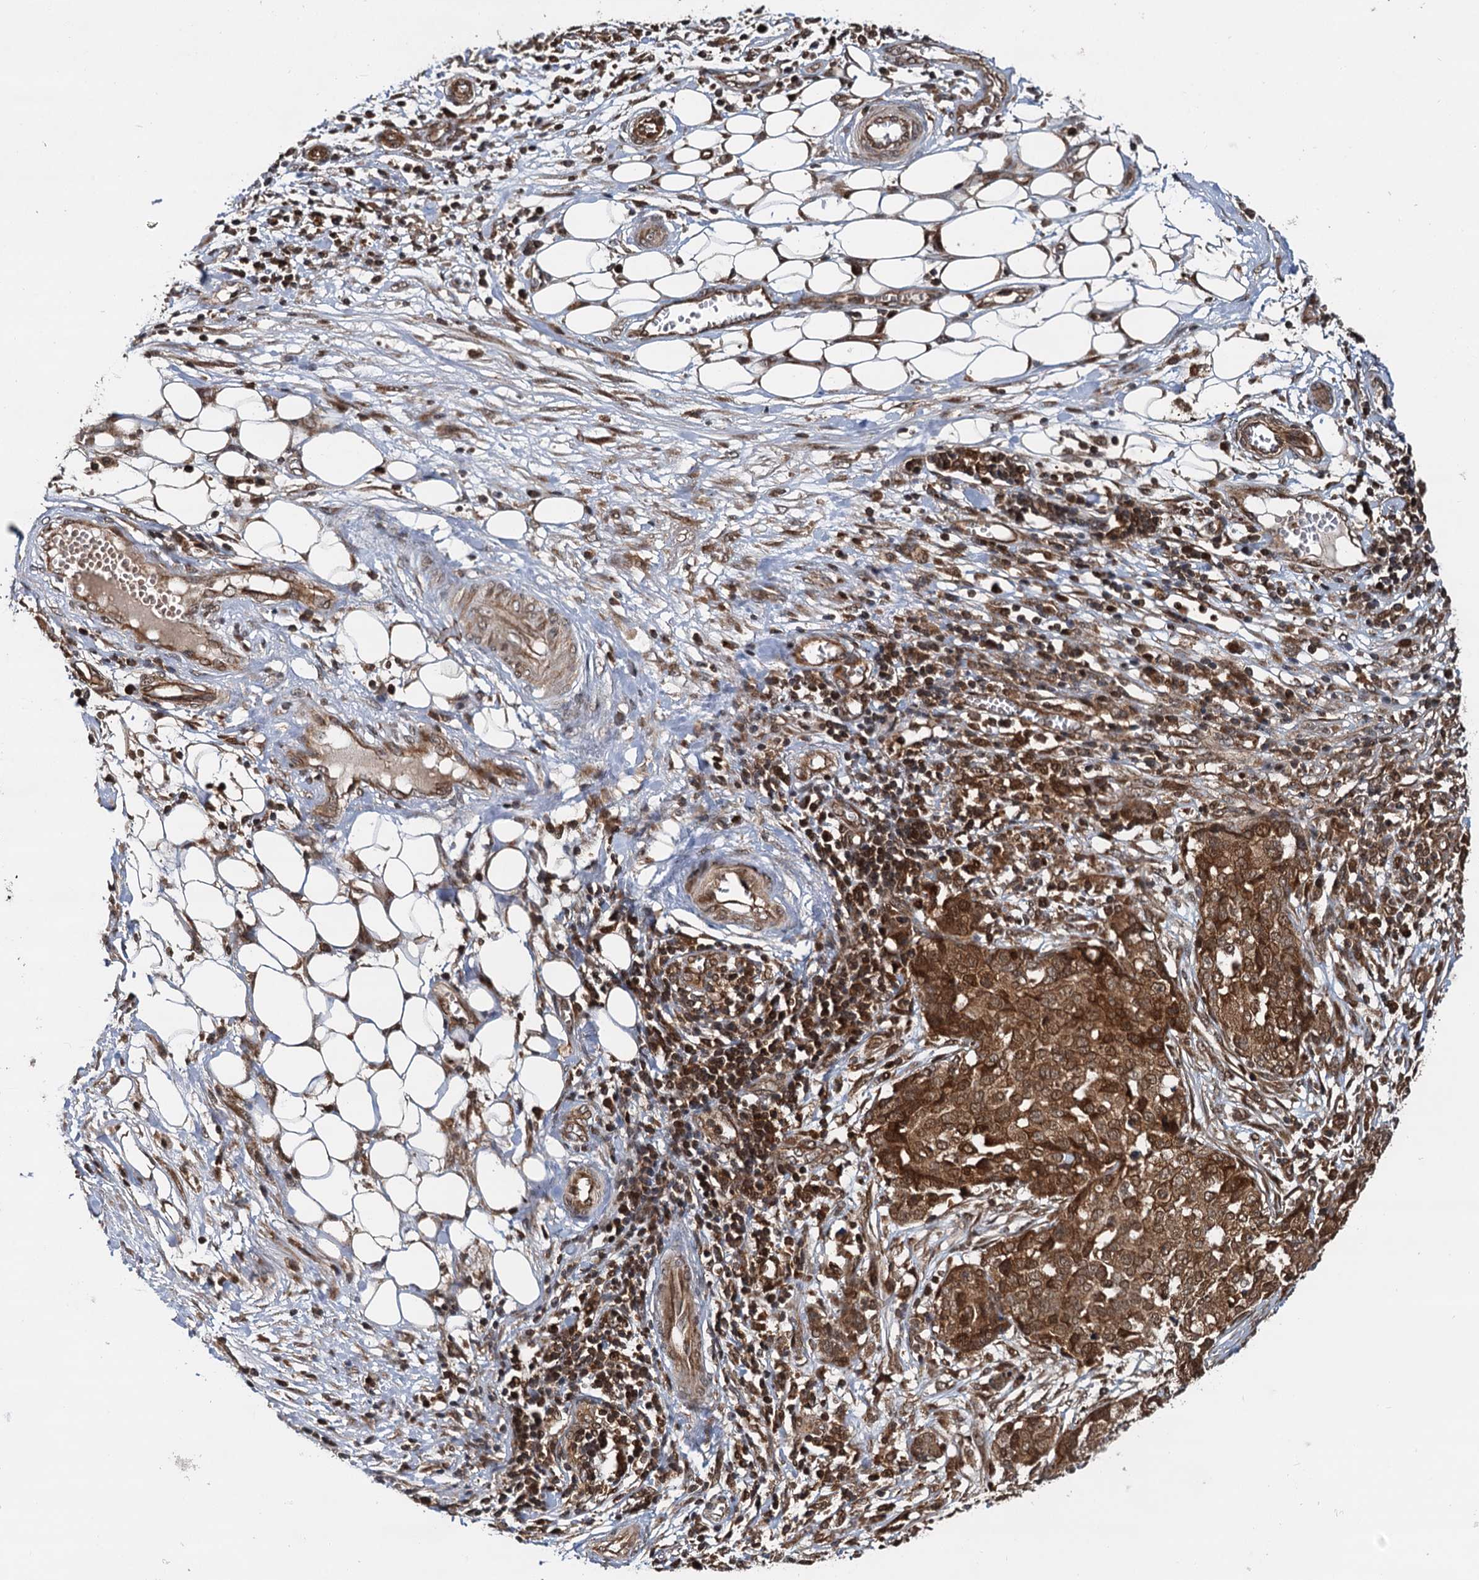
{"staining": {"intensity": "strong", "quantity": ">75%", "location": "cytoplasmic/membranous,nuclear"}, "tissue": "ovarian cancer", "cell_type": "Tumor cells", "image_type": "cancer", "snomed": [{"axis": "morphology", "description": "Cystadenocarcinoma, serous, NOS"}, {"axis": "topography", "description": "Soft tissue"}, {"axis": "topography", "description": "Ovary"}], "caption": "A brown stain highlights strong cytoplasmic/membranous and nuclear staining of a protein in human serous cystadenocarcinoma (ovarian) tumor cells.", "gene": "STUB1", "patient": {"sex": "female", "age": 57}}